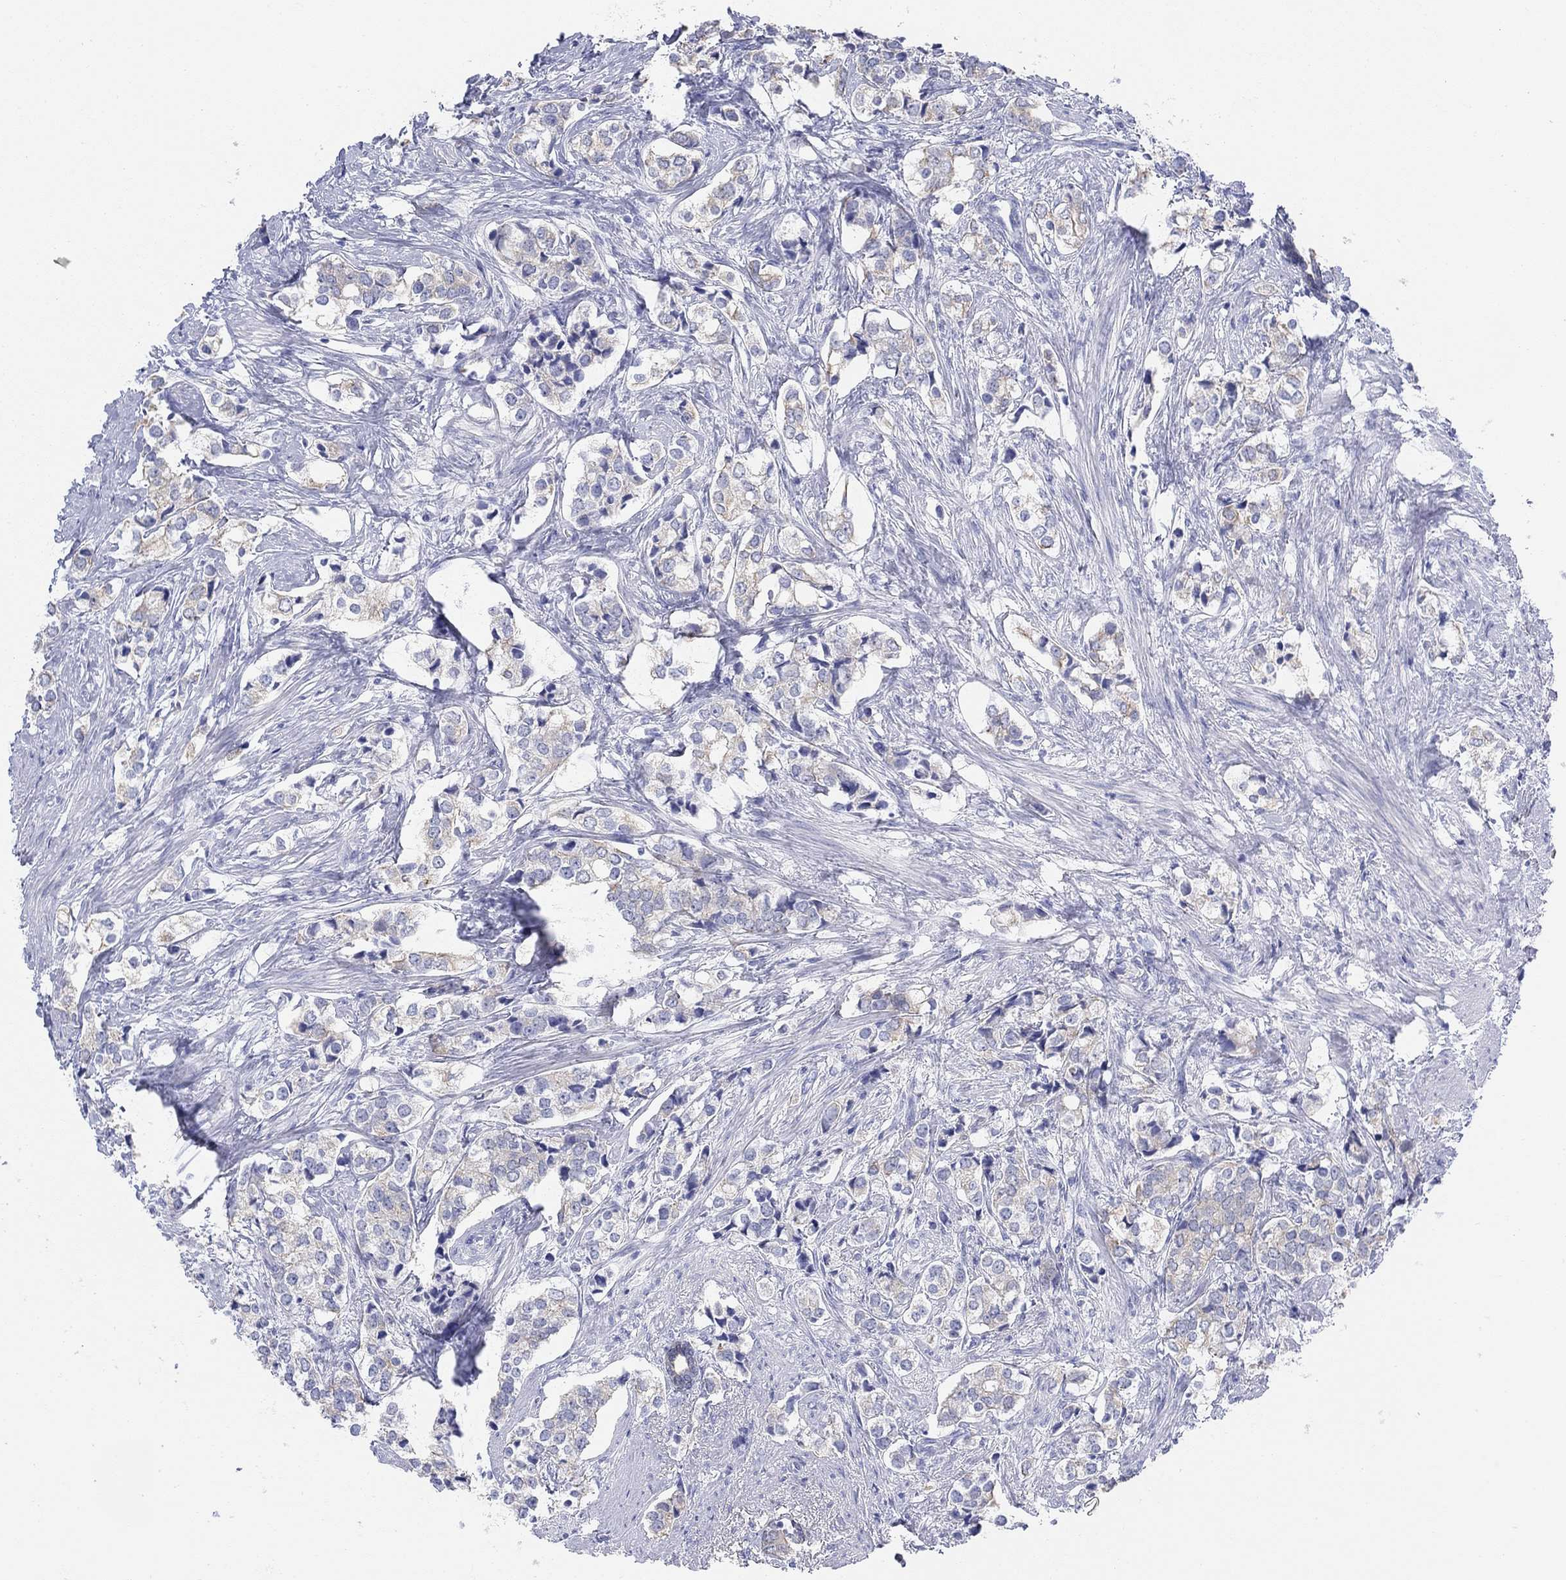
{"staining": {"intensity": "negative", "quantity": "none", "location": "none"}, "tissue": "prostate cancer", "cell_type": "Tumor cells", "image_type": "cancer", "snomed": [{"axis": "morphology", "description": "Adenocarcinoma, NOS"}, {"axis": "topography", "description": "Prostate and seminal vesicle, NOS"}], "caption": "An immunohistochemistry (IHC) photomicrograph of prostate adenocarcinoma is shown. There is no staining in tumor cells of prostate adenocarcinoma.", "gene": "AK8", "patient": {"sex": "male", "age": 63}}